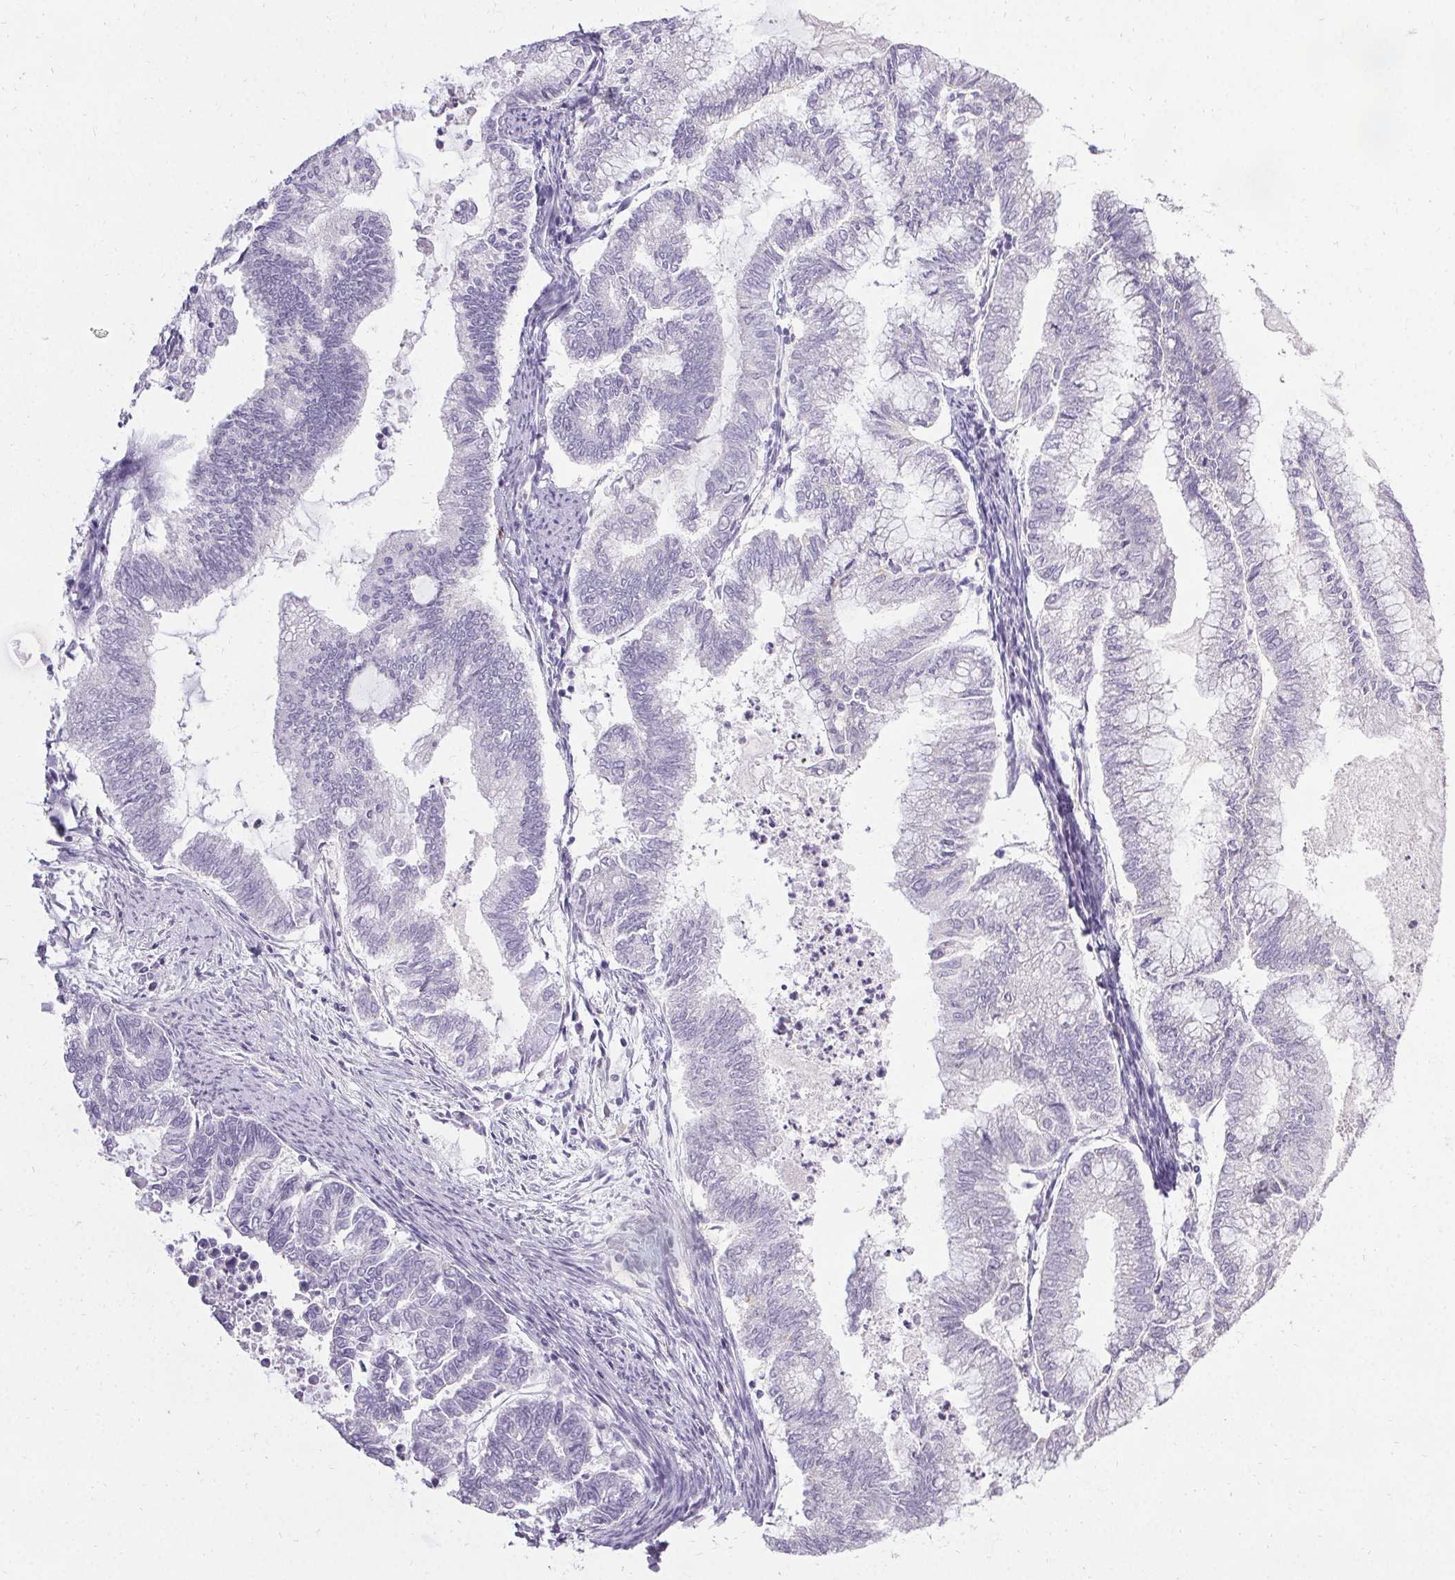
{"staining": {"intensity": "negative", "quantity": "none", "location": "none"}, "tissue": "endometrial cancer", "cell_type": "Tumor cells", "image_type": "cancer", "snomed": [{"axis": "morphology", "description": "Adenocarcinoma, NOS"}, {"axis": "topography", "description": "Endometrium"}], "caption": "Tumor cells show no significant positivity in endometrial cancer.", "gene": "PMEL", "patient": {"sex": "female", "age": 79}}